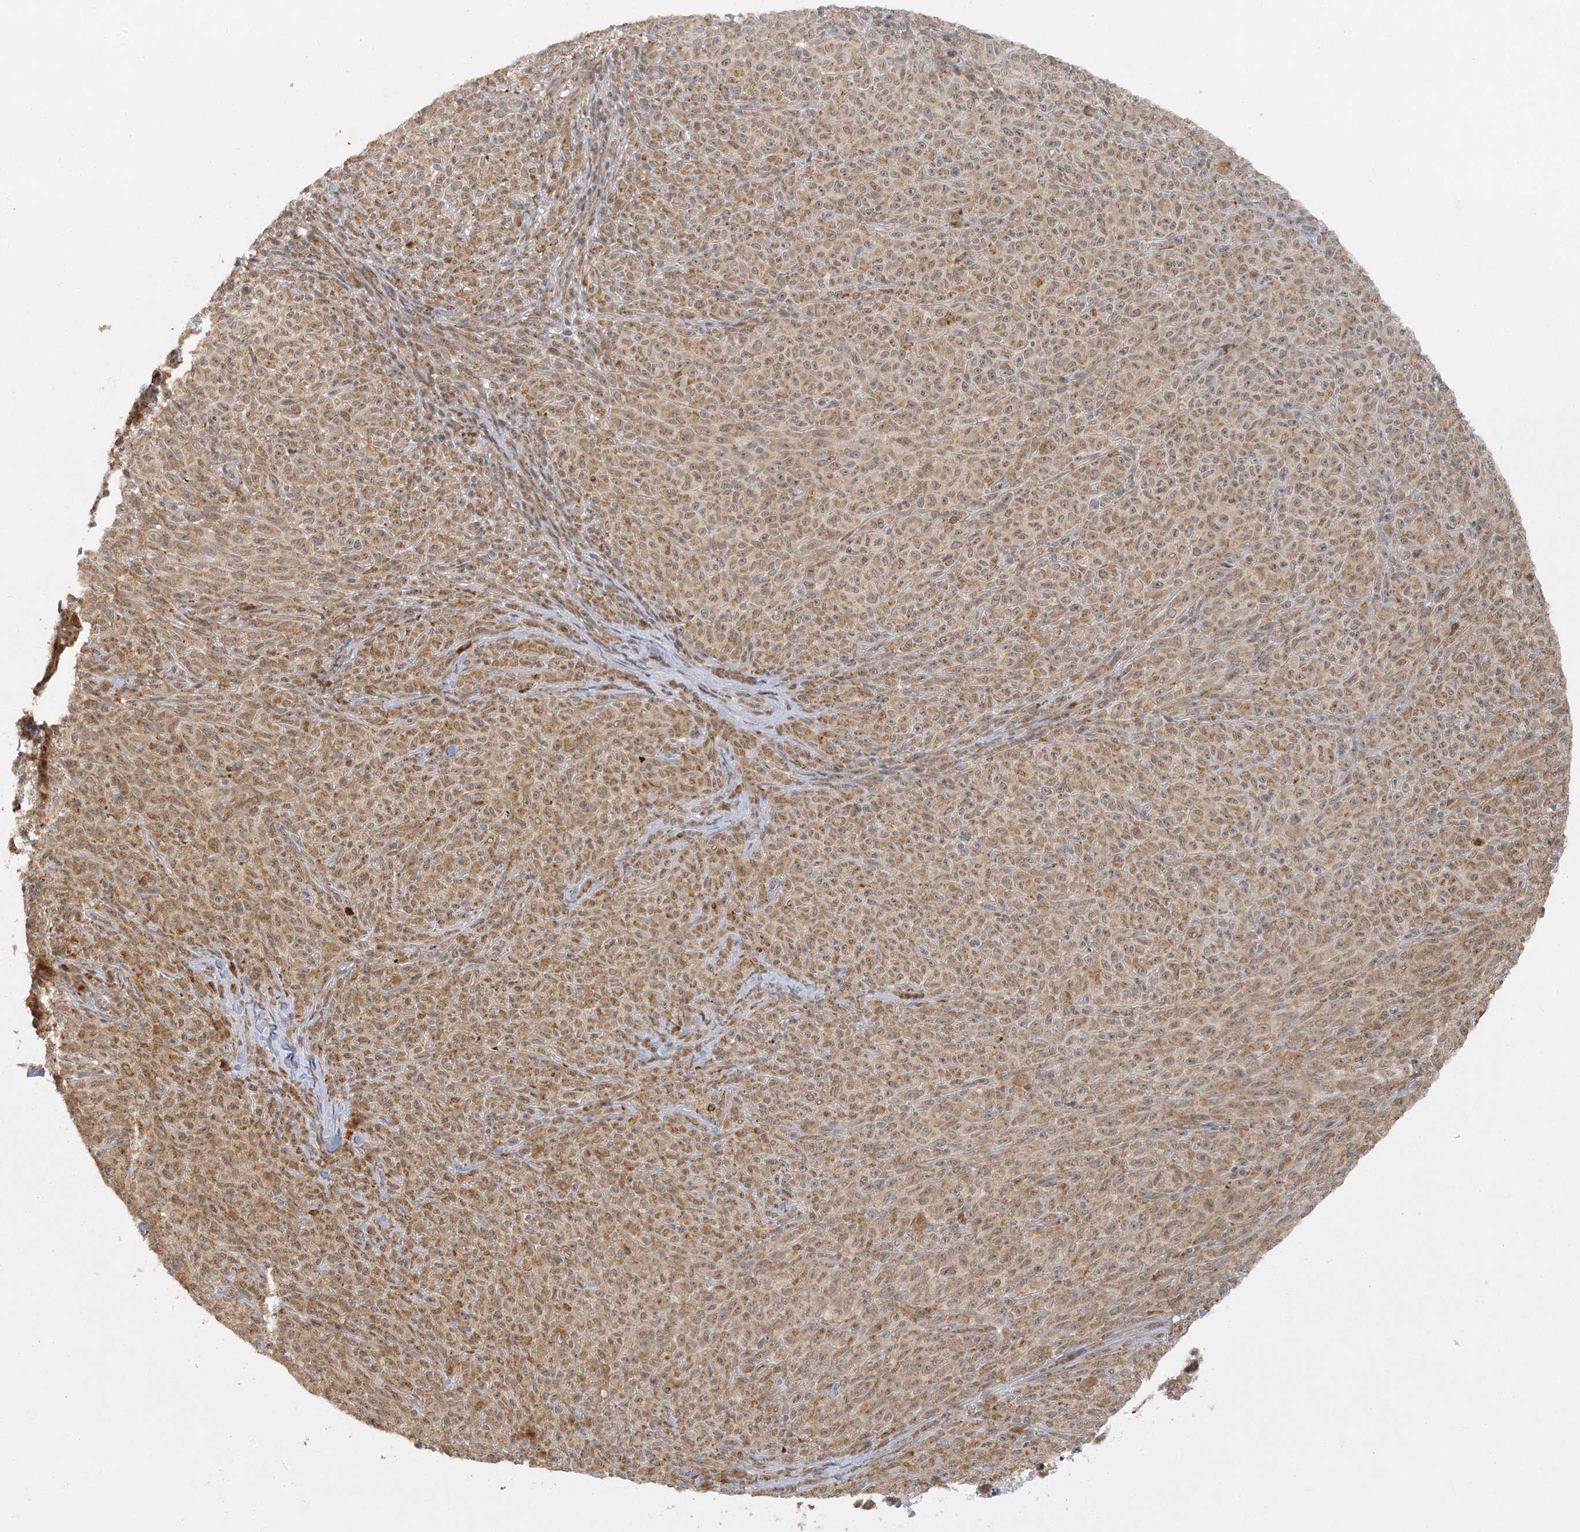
{"staining": {"intensity": "moderate", "quantity": ">75%", "location": "nuclear"}, "tissue": "melanoma", "cell_type": "Tumor cells", "image_type": "cancer", "snomed": [{"axis": "morphology", "description": "Malignant melanoma, NOS"}, {"axis": "topography", "description": "Skin"}], "caption": "Malignant melanoma stained with a brown dye reveals moderate nuclear positive expression in approximately >75% of tumor cells.", "gene": "AK9", "patient": {"sex": "female", "age": 82}}